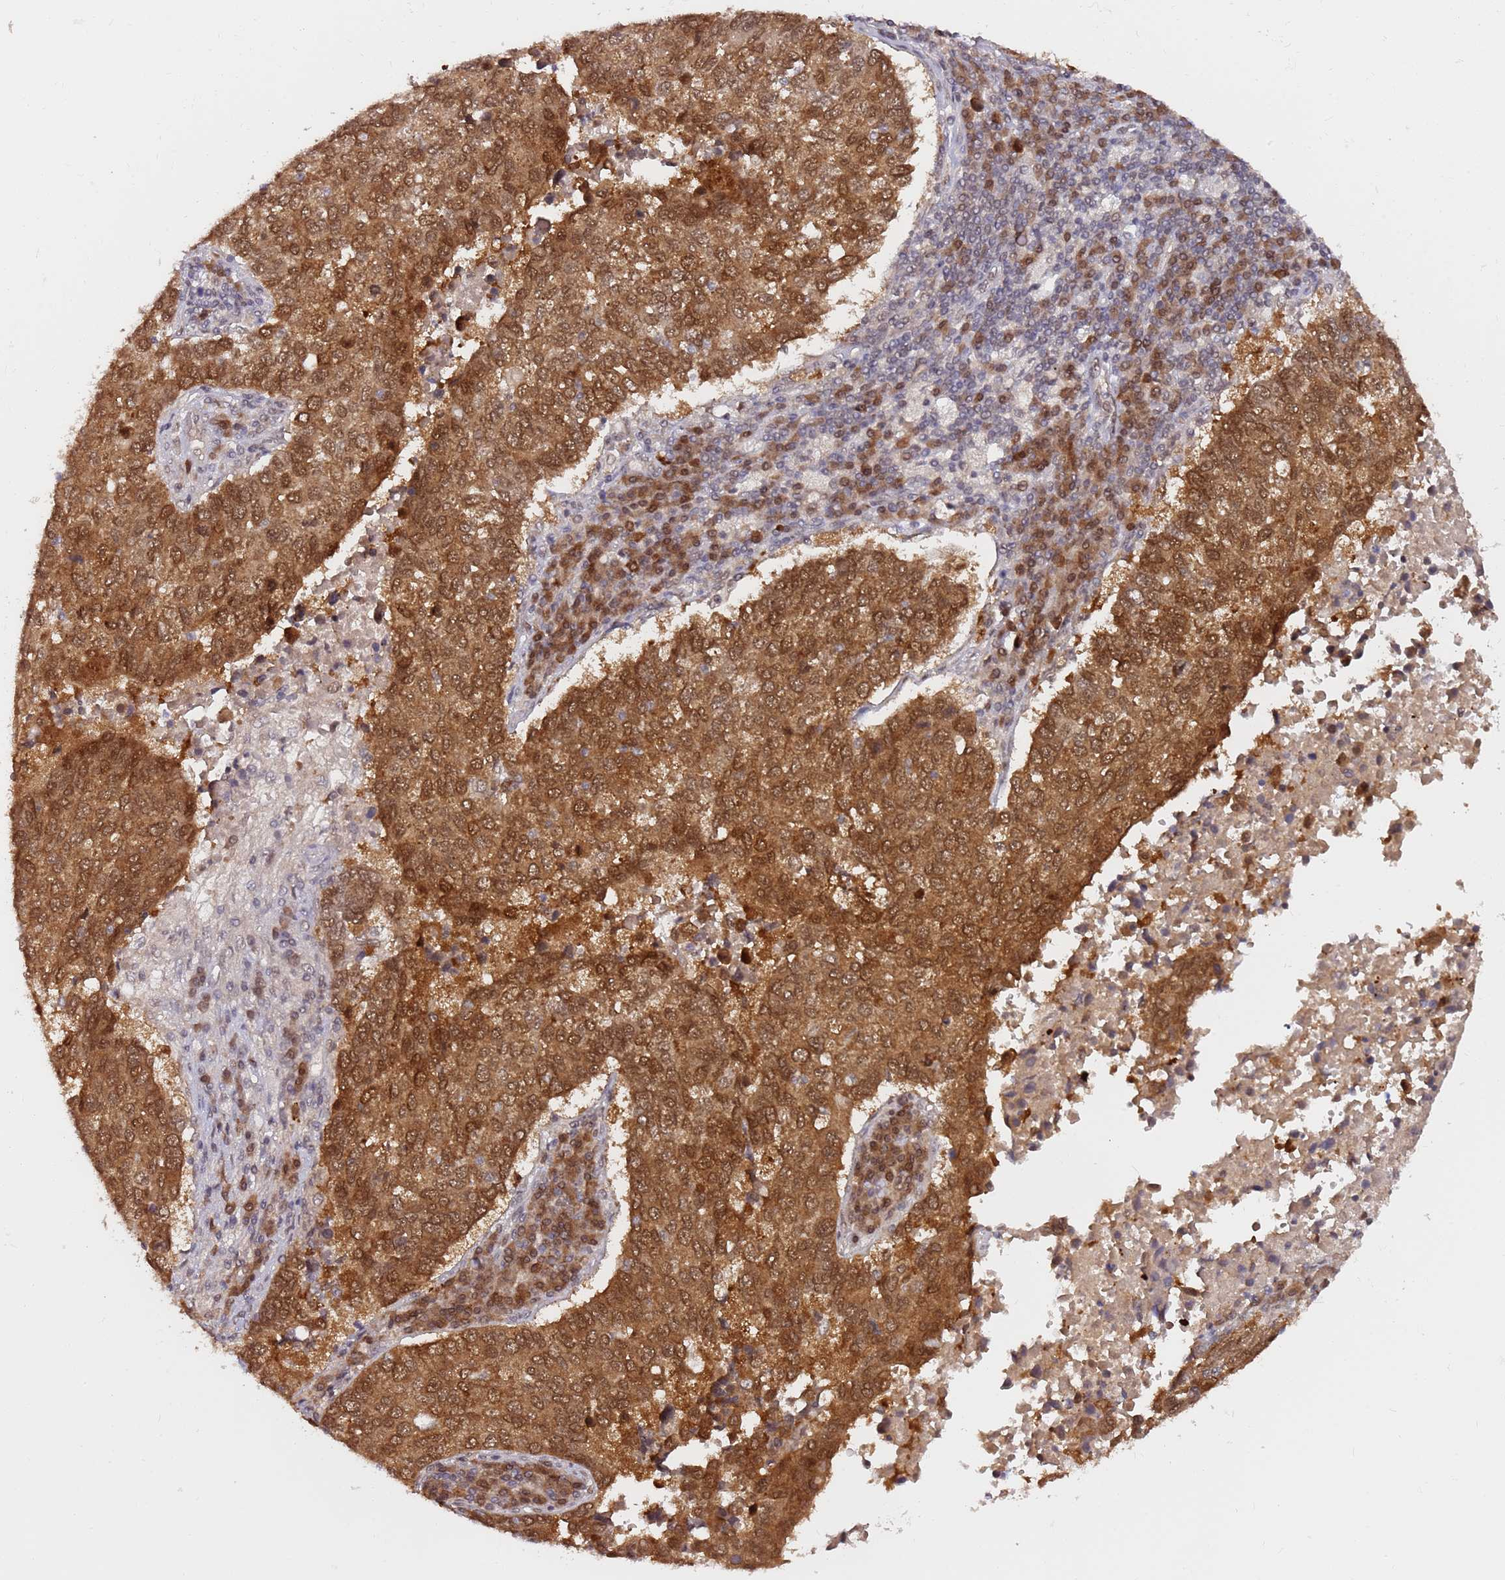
{"staining": {"intensity": "moderate", "quantity": ">75%", "location": "cytoplasmic/membranous,nuclear"}, "tissue": "lung cancer", "cell_type": "Tumor cells", "image_type": "cancer", "snomed": [{"axis": "morphology", "description": "Squamous cell carcinoma, NOS"}, {"axis": "topography", "description": "Lung"}], "caption": "Immunohistochemistry (IHC) micrograph of lung cancer (squamous cell carcinoma) stained for a protein (brown), which demonstrates medium levels of moderate cytoplasmic/membranous and nuclear positivity in about >75% of tumor cells.", "gene": "RGS18", "patient": {"sex": "male", "age": 73}}